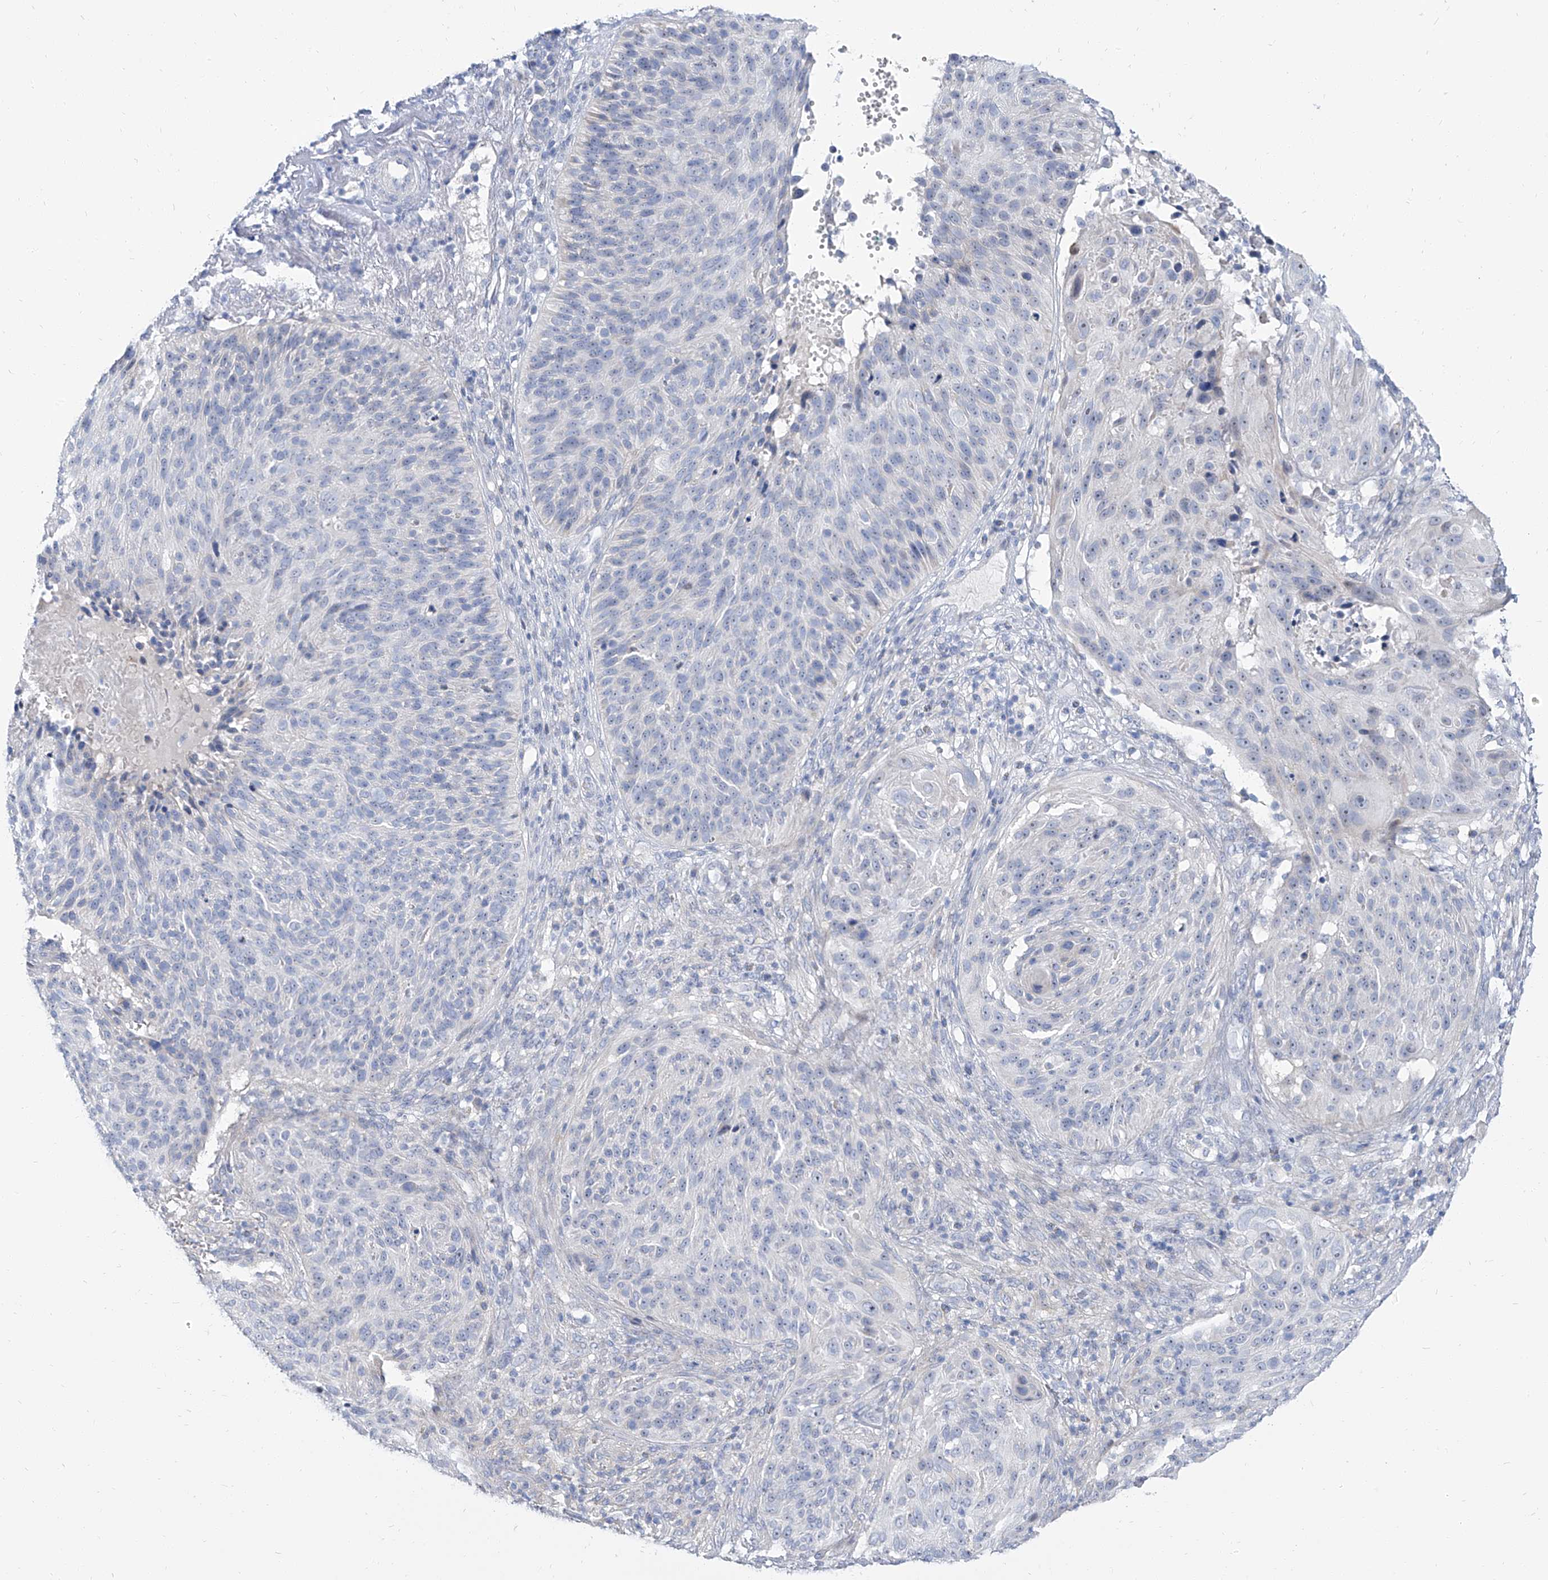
{"staining": {"intensity": "negative", "quantity": "none", "location": "none"}, "tissue": "cervical cancer", "cell_type": "Tumor cells", "image_type": "cancer", "snomed": [{"axis": "morphology", "description": "Squamous cell carcinoma, NOS"}, {"axis": "topography", "description": "Cervix"}], "caption": "Cervical cancer stained for a protein using IHC displays no expression tumor cells.", "gene": "TXLNB", "patient": {"sex": "female", "age": 74}}